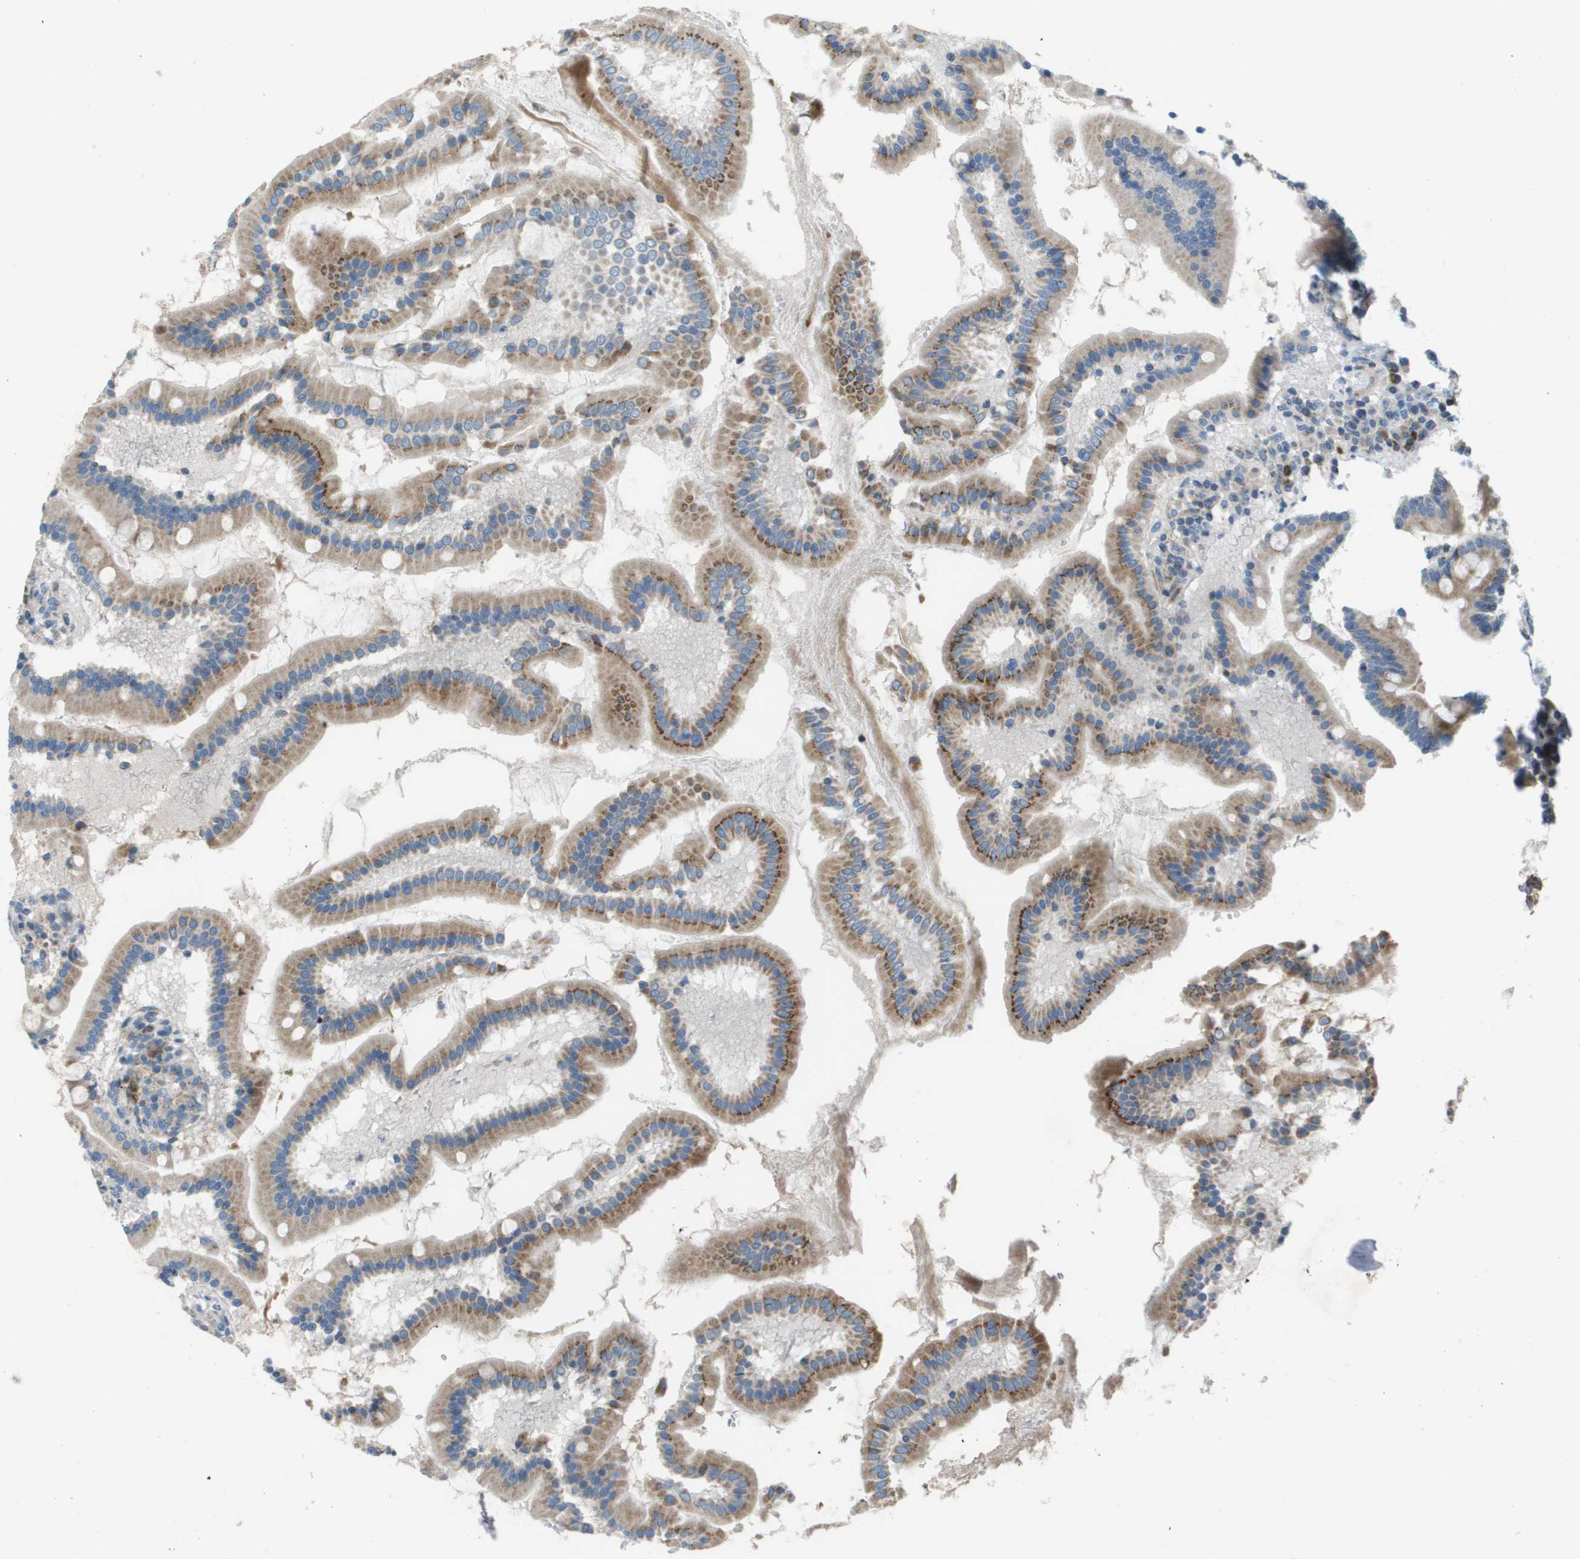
{"staining": {"intensity": "strong", "quantity": ">75%", "location": "cytoplasmic/membranous"}, "tissue": "duodenum", "cell_type": "Glandular cells", "image_type": "normal", "snomed": [{"axis": "morphology", "description": "Normal tissue, NOS"}, {"axis": "topography", "description": "Duodenum"}], "caption": "A high-resolution photomicrograph shows immunohistochemistry (IHC) staining of unremarkable duodenum, which reveals strong cytoplasmic/membranous expression in about >75% of glandular cells.", "gene": "GALNT6", "patient": {"sex": "male", "age": 50}}